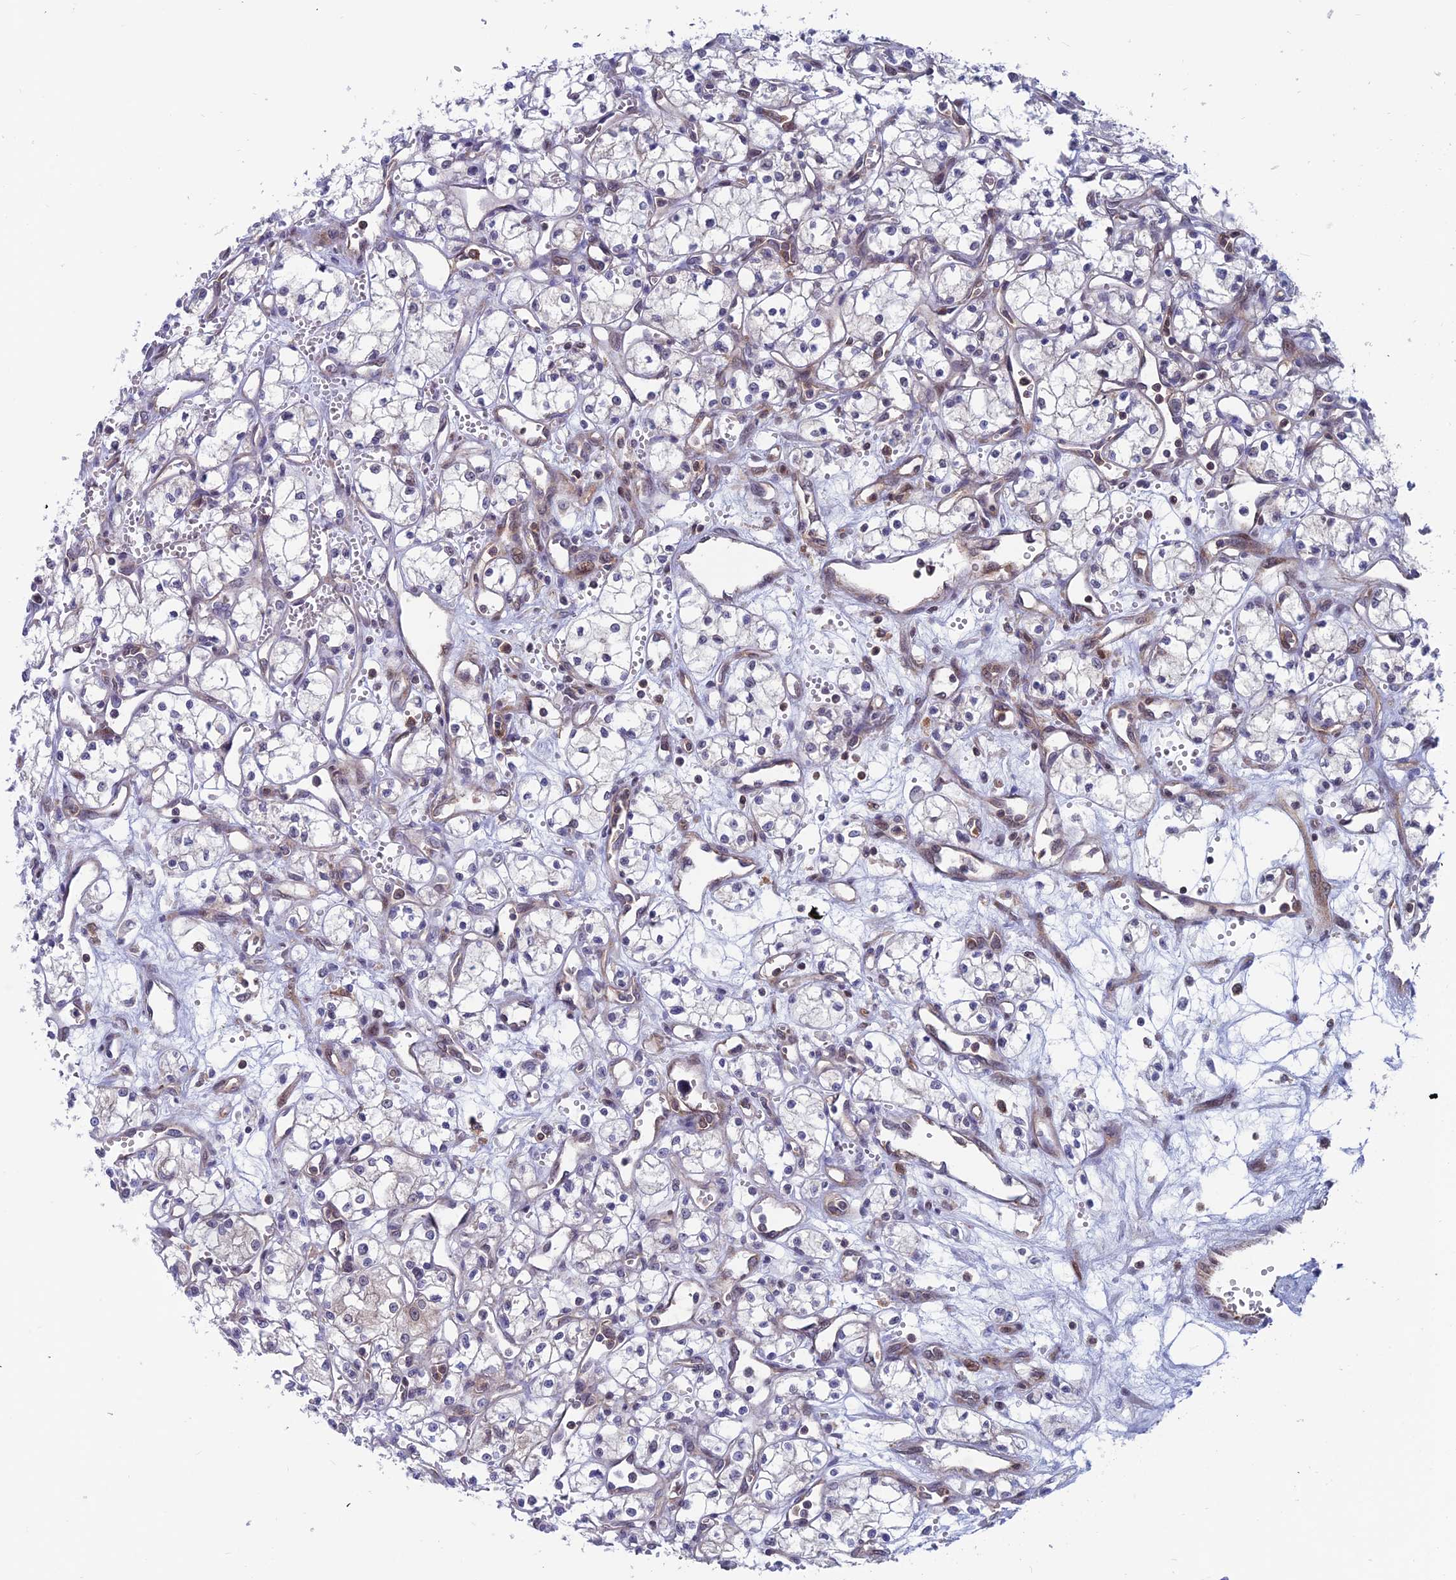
{"staining": {"intensity": "negative", "quantity": "none", "location": "none"}, "tissue": "renal cancer", "cell_type": "Tumor cells", "image_type": "cancer", "snomed": [{"axis": "morphology", "description": "Adenocarcinoma, NOS"}, {"axis": "topography", "description": "Kidney"}], "caption": "DAB (3,3'-diaminobenzidine) immunohistochemical staining of human renal cancer (adenocarcinoma) displays no significant expression in tumor cells.", "gene": "IGBP1", "patient": {"sex": "male", "age": 59}}